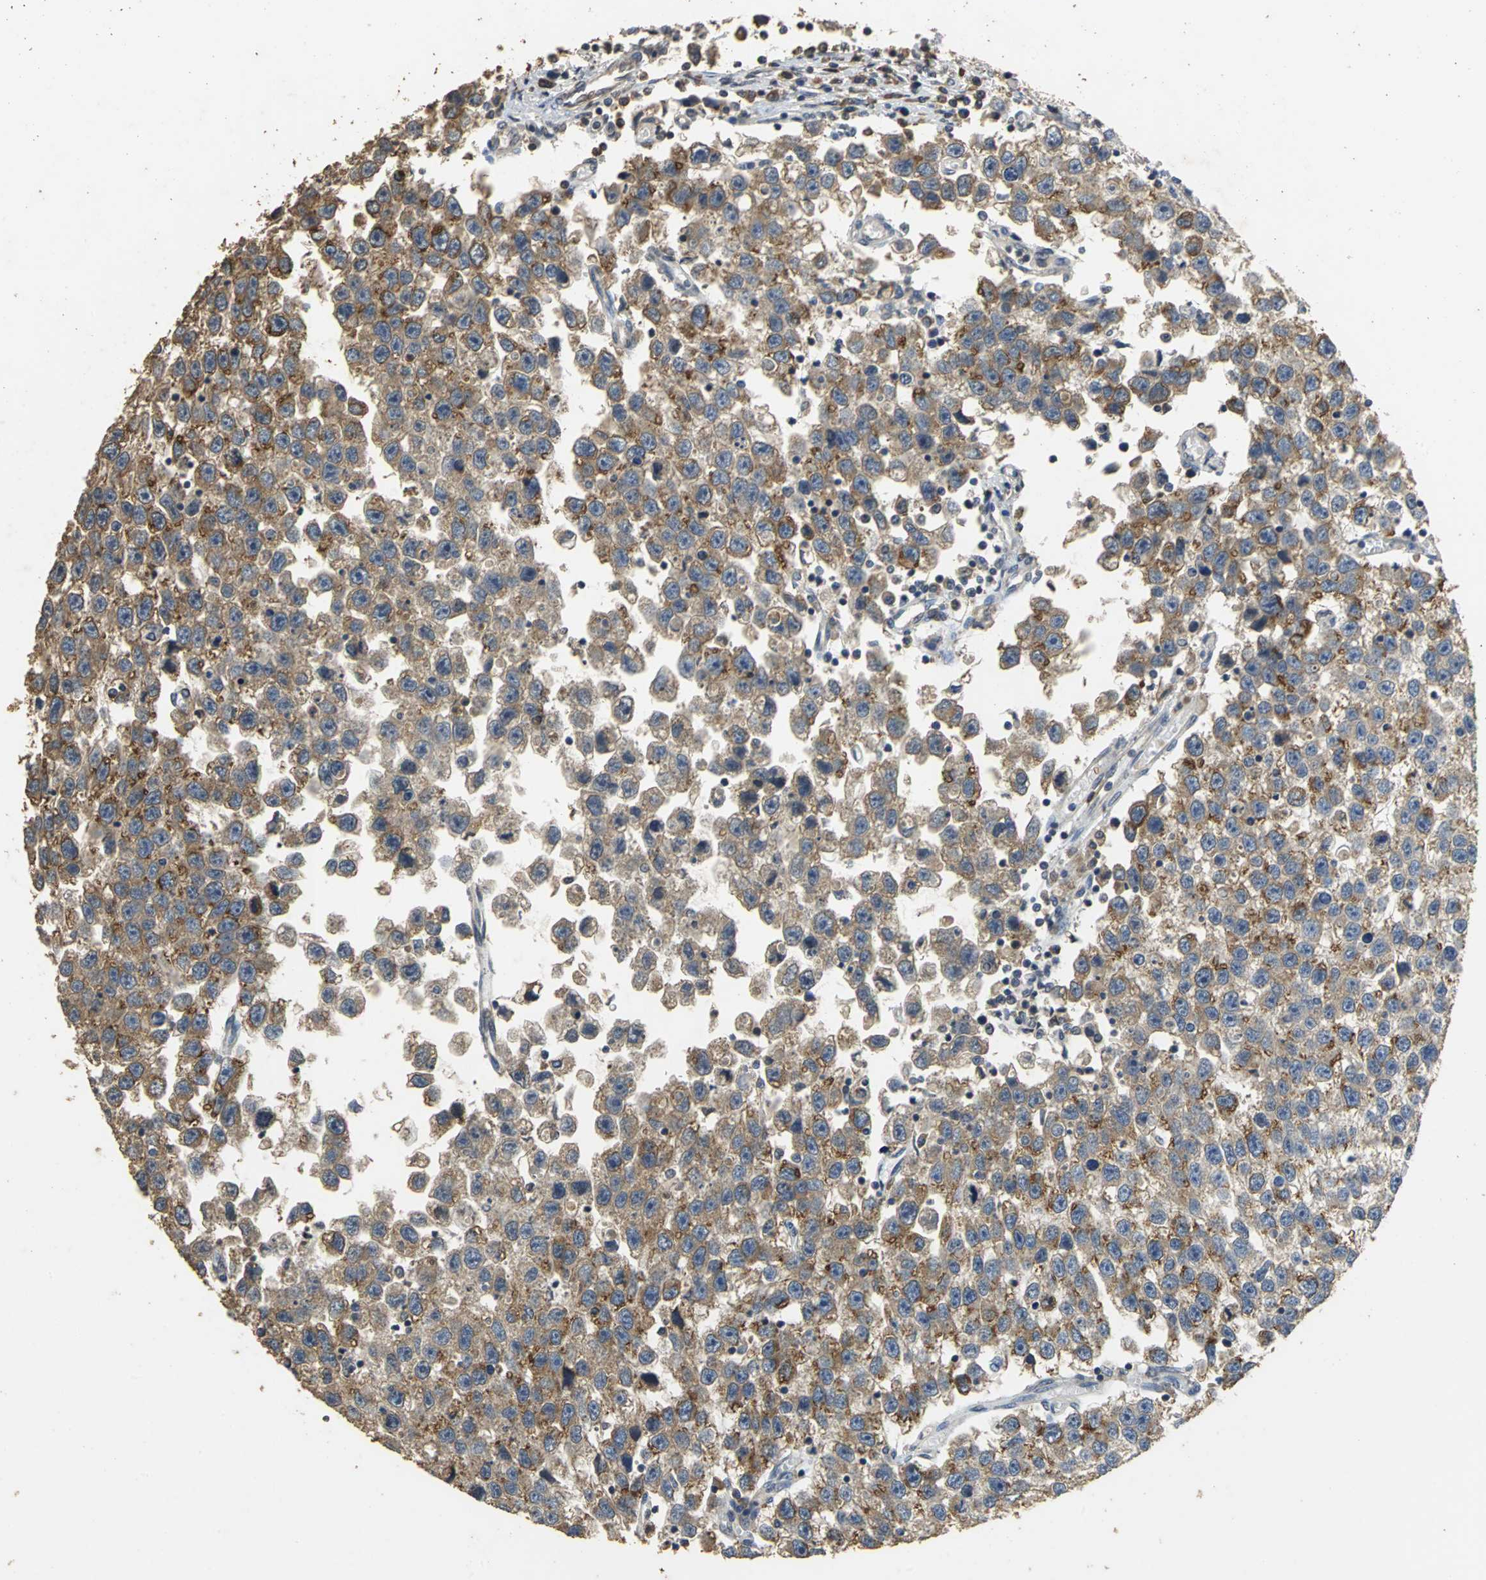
{"staining": {"intensity": "moderate", "quantity": ">75%", "location": "cytoplasmic/membranous"}, "tissue": "testis cancer", "cell_type": "Tumor cells", "image_type": "cancer", "snomed": [{"axis": "morphology", "description": "Seminoma, NOS"}, {"axis": "topography", "description": "Testis"}], "caption": "Immunohistochemistry (IHC) micrograph of neoplastic tissue: testis seminoma stained using IHC shows medium levels of moderate protein expression localized specifically in the cytoplasmic/membranous of tumor cells, appearing as a cytoplasmic/membranous brown color.", "gene": "ACSL4", "patient": {"sex": "male", "age": 33}}